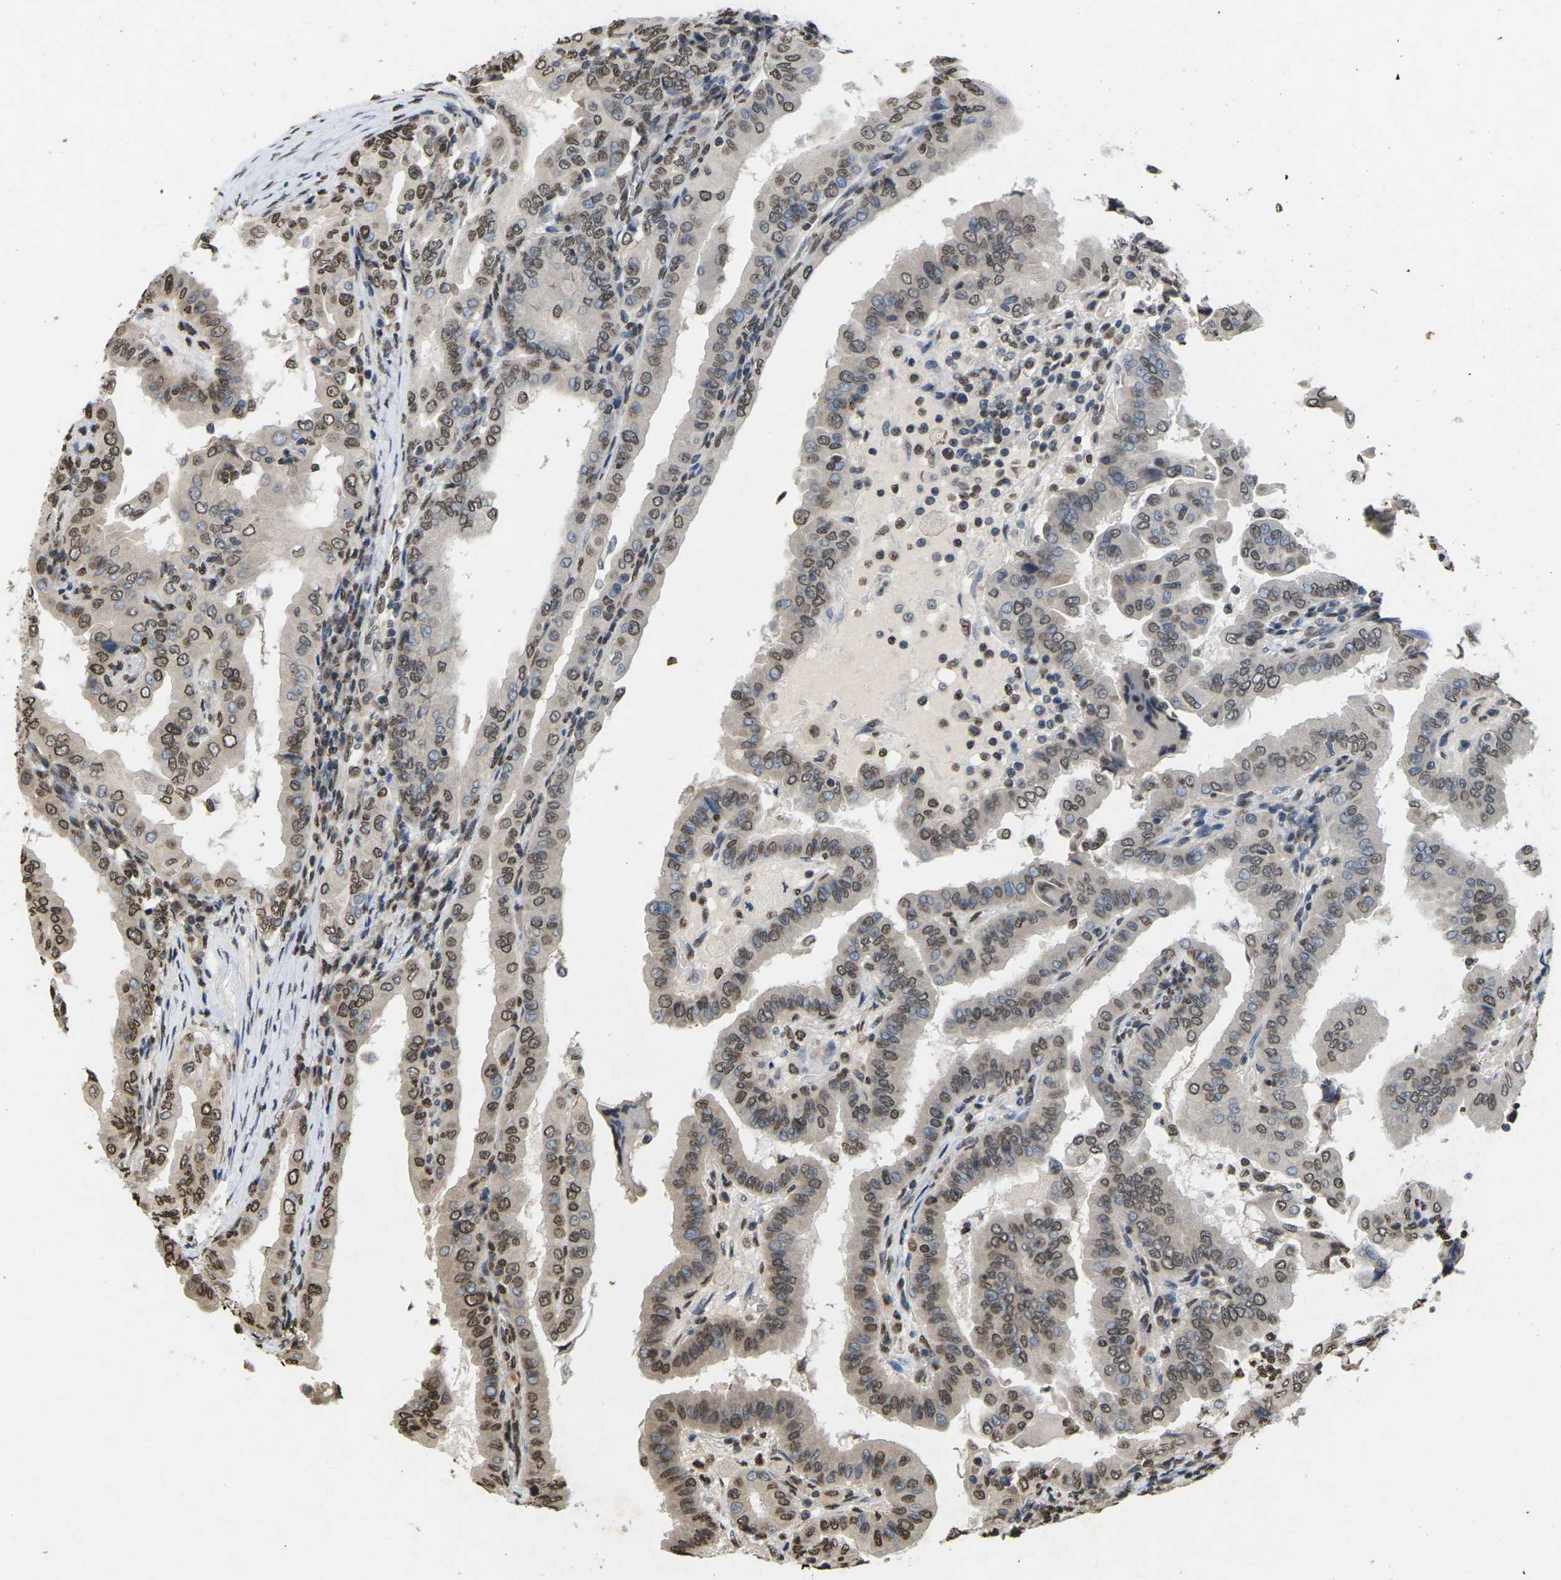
{"staining": {"intensity": "moderate", "quantity": ">75%", "location": "nuclear"}, "tissue": "thyroid cancer", "cell_type": "Tumor cells", "image_type": "cancer", "snomed": [{"axis": "morphology", "description": "Papillary adenocarcinoma, NOS"}, {"axis": "topography", "description": "Thyroid gland"}], "caption": "Protein expression analysis of thyroid cancer (papillary adenocarcinoma) exhibits moderate nuclear staining in approximately >75% of tumor cells.", "gene": "EMSY", "patient": {"sex": "male", "age": 33}}